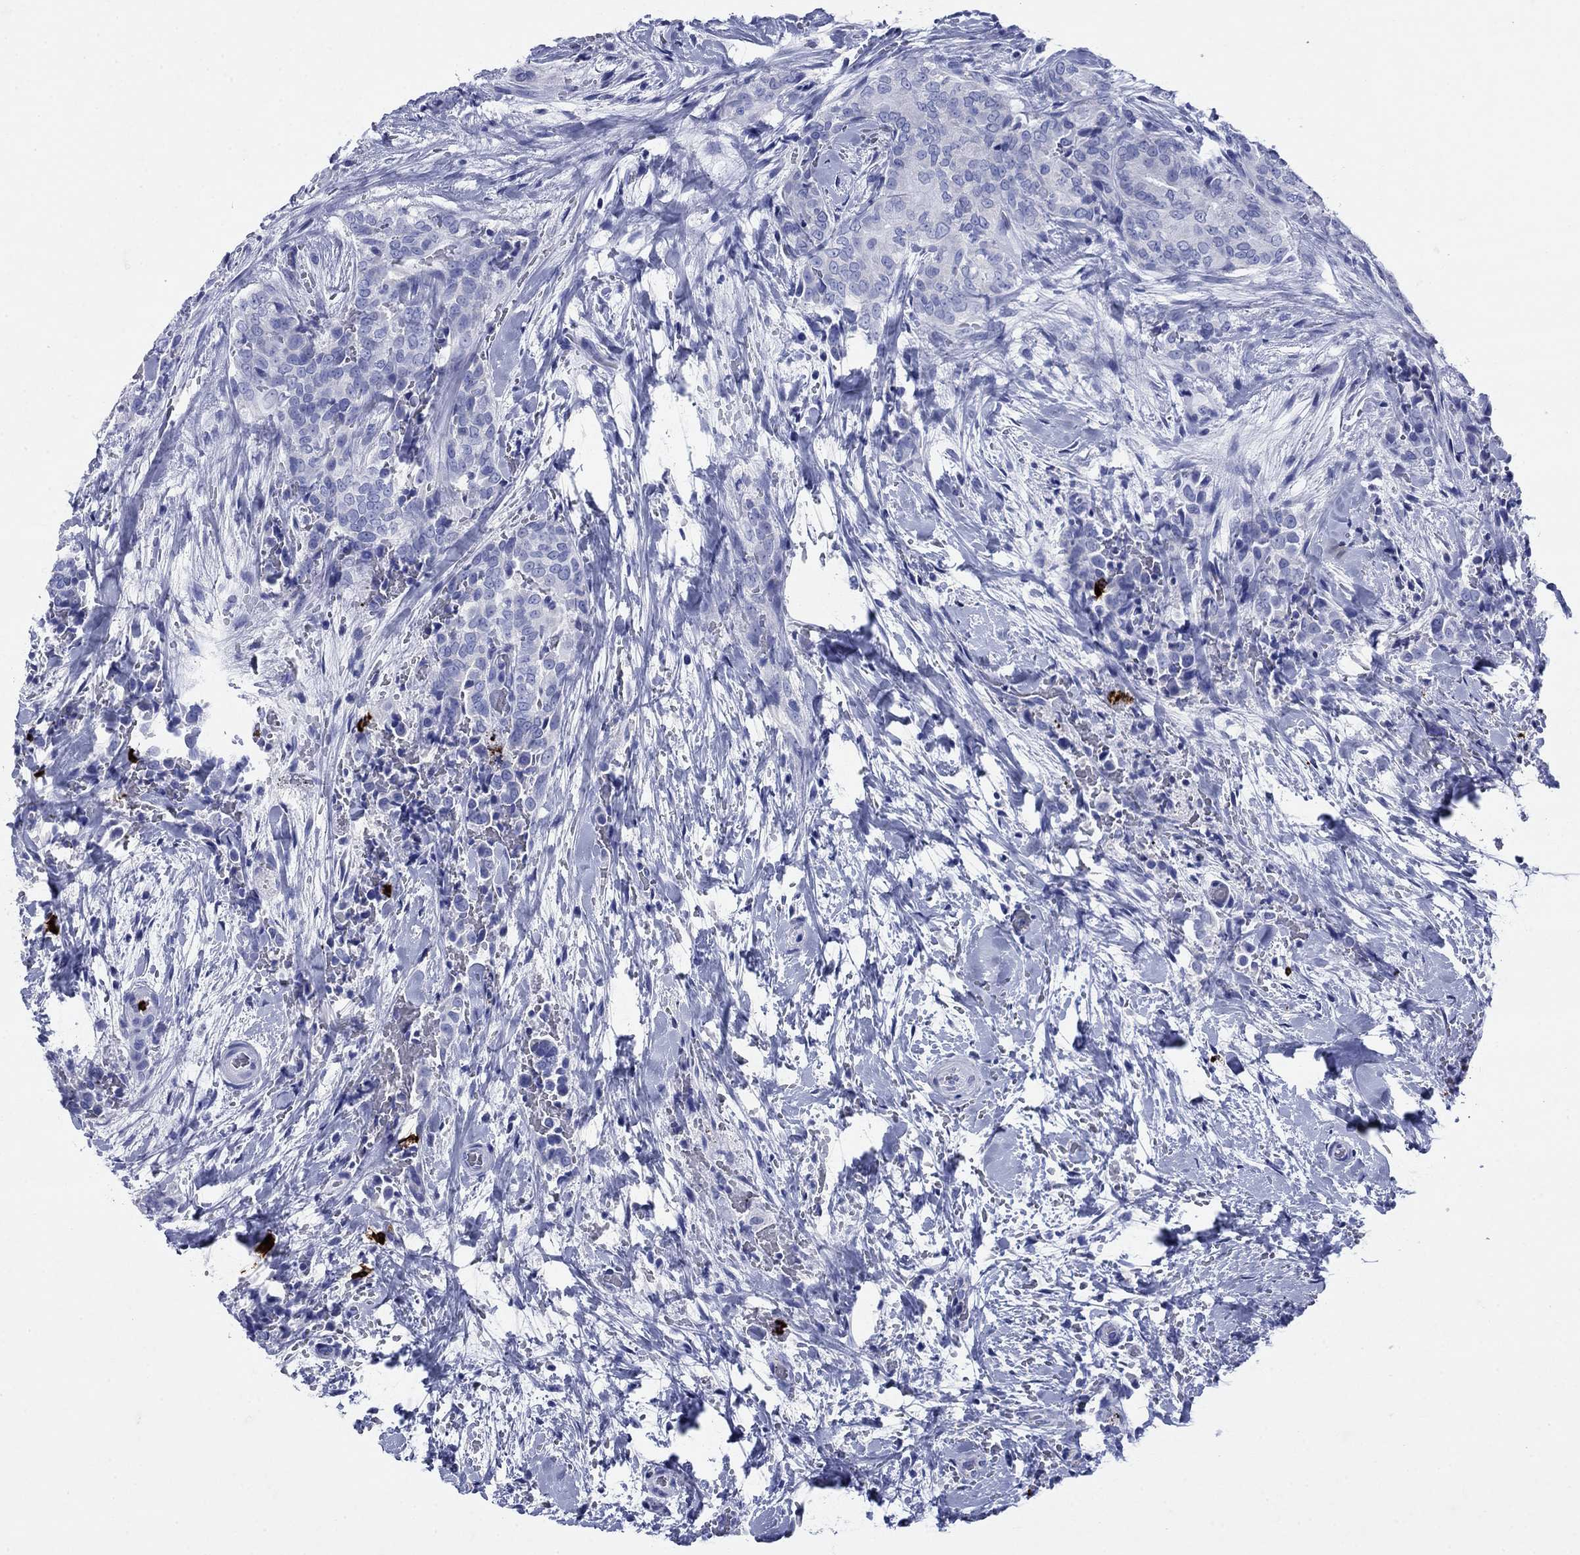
{"staining": {"intensity": "negative", "quantity": "none", "location": "none"}, "tissue": "thyroid cancer", "cell_type": "Tumor cells", "image_type": "cancer", "snomed": [{"axis": "morphology", "description": "Papillary adenocarcinoma, NOS"}, {"axis": "topography", "description": "Thyroid gland"}], "caption": "Immunohistochemistry of thyroid cancer exhibits no expression in tumor cells.", "gene": "AZU1", "patient": {"sex": "male", "age": 61}}